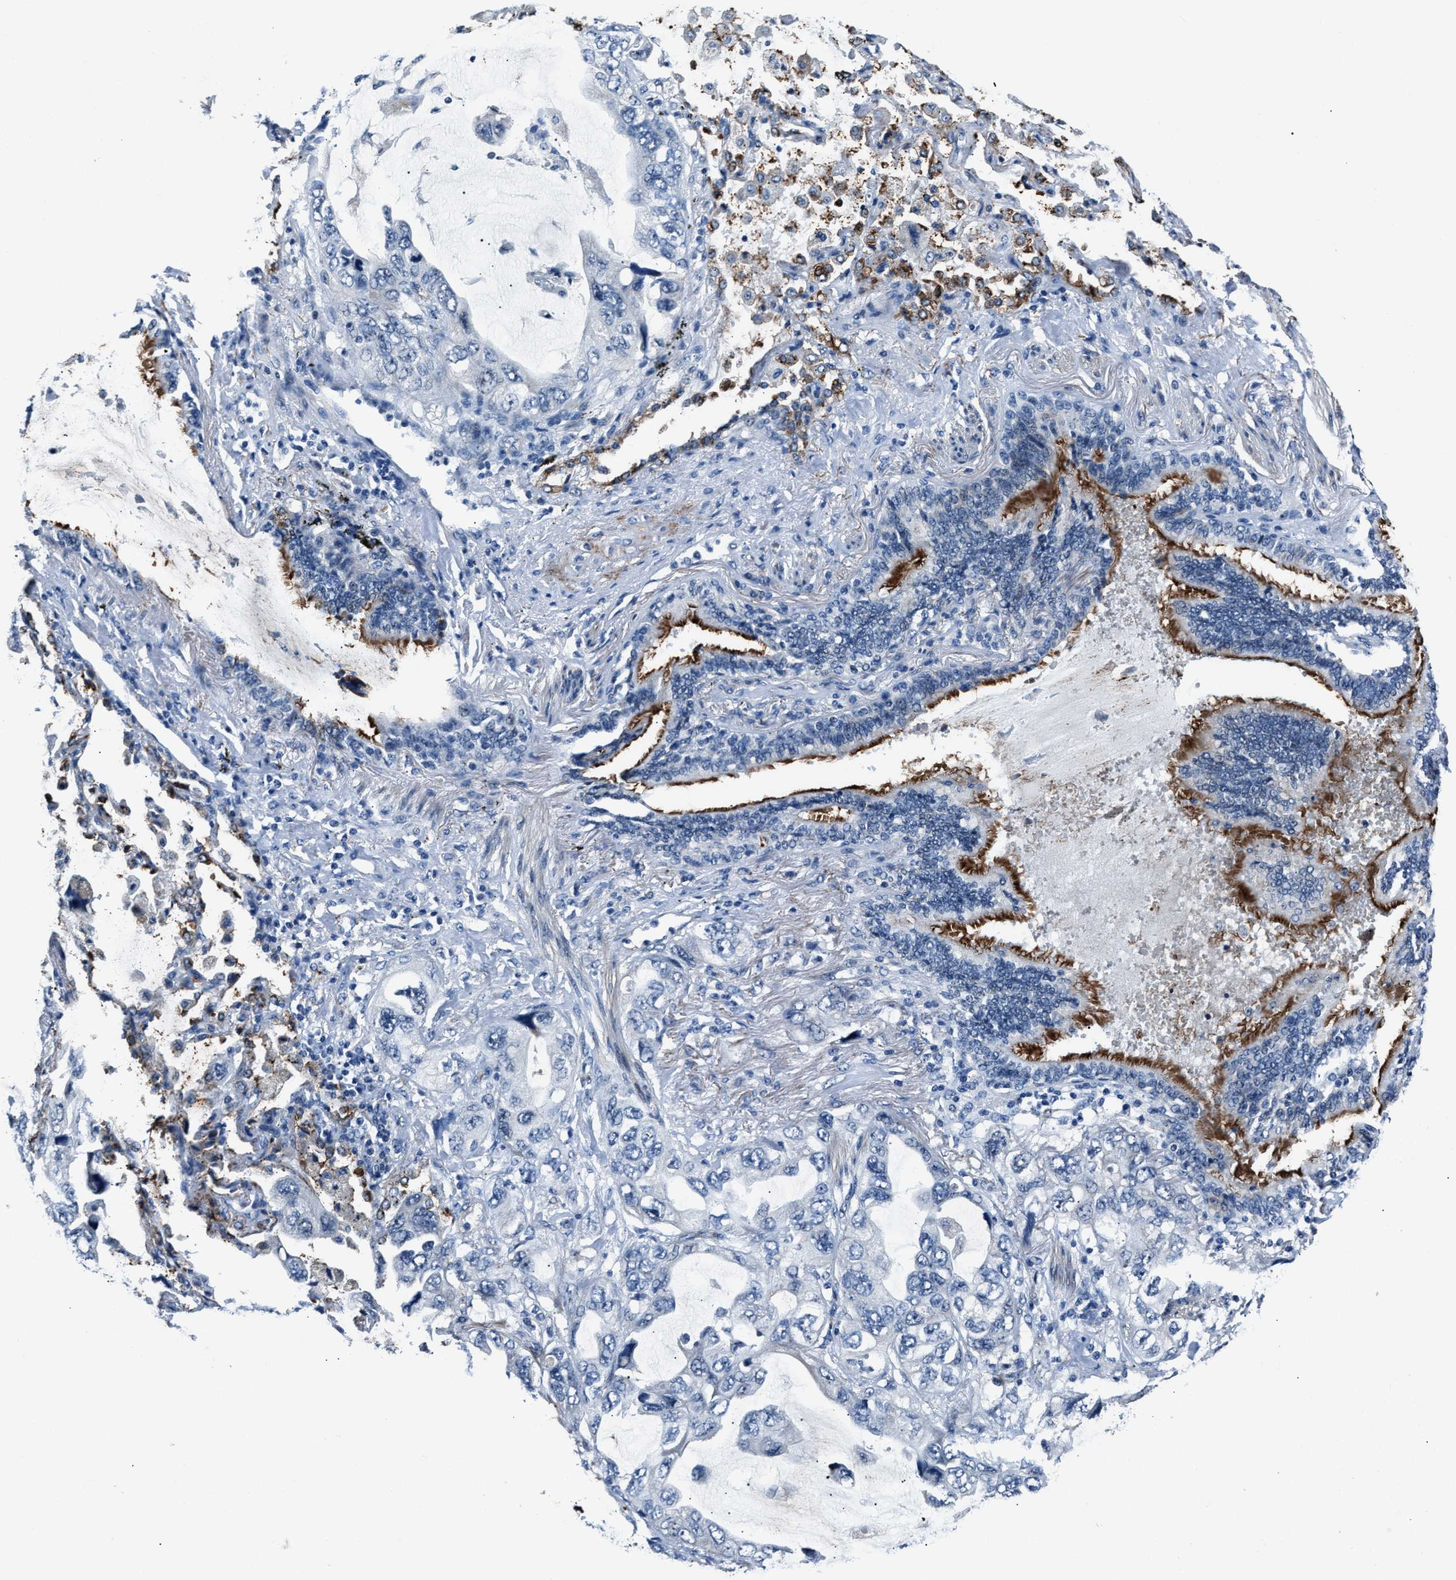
{"staining": {"intensity": "strong", "quantity": "<25%", "location": "cytoplasmic/membranous"}, "tissue": "lung cancer", "cell_type": "Tumor cells", "image_type": "cancer", "snomed": [{"axis": "morphology", "description": "Squamous cell carcinoma, NOS"}, {"axis": "topography", "description": "Lung"}], "caption": "Lung cancer stained for a protein (brown) reveals strong cytoplasmic/membranous positive staining in about <25% of tumor cells.", "gene": "MPDZ", "patient": {"sex": "female", "age": 73}}